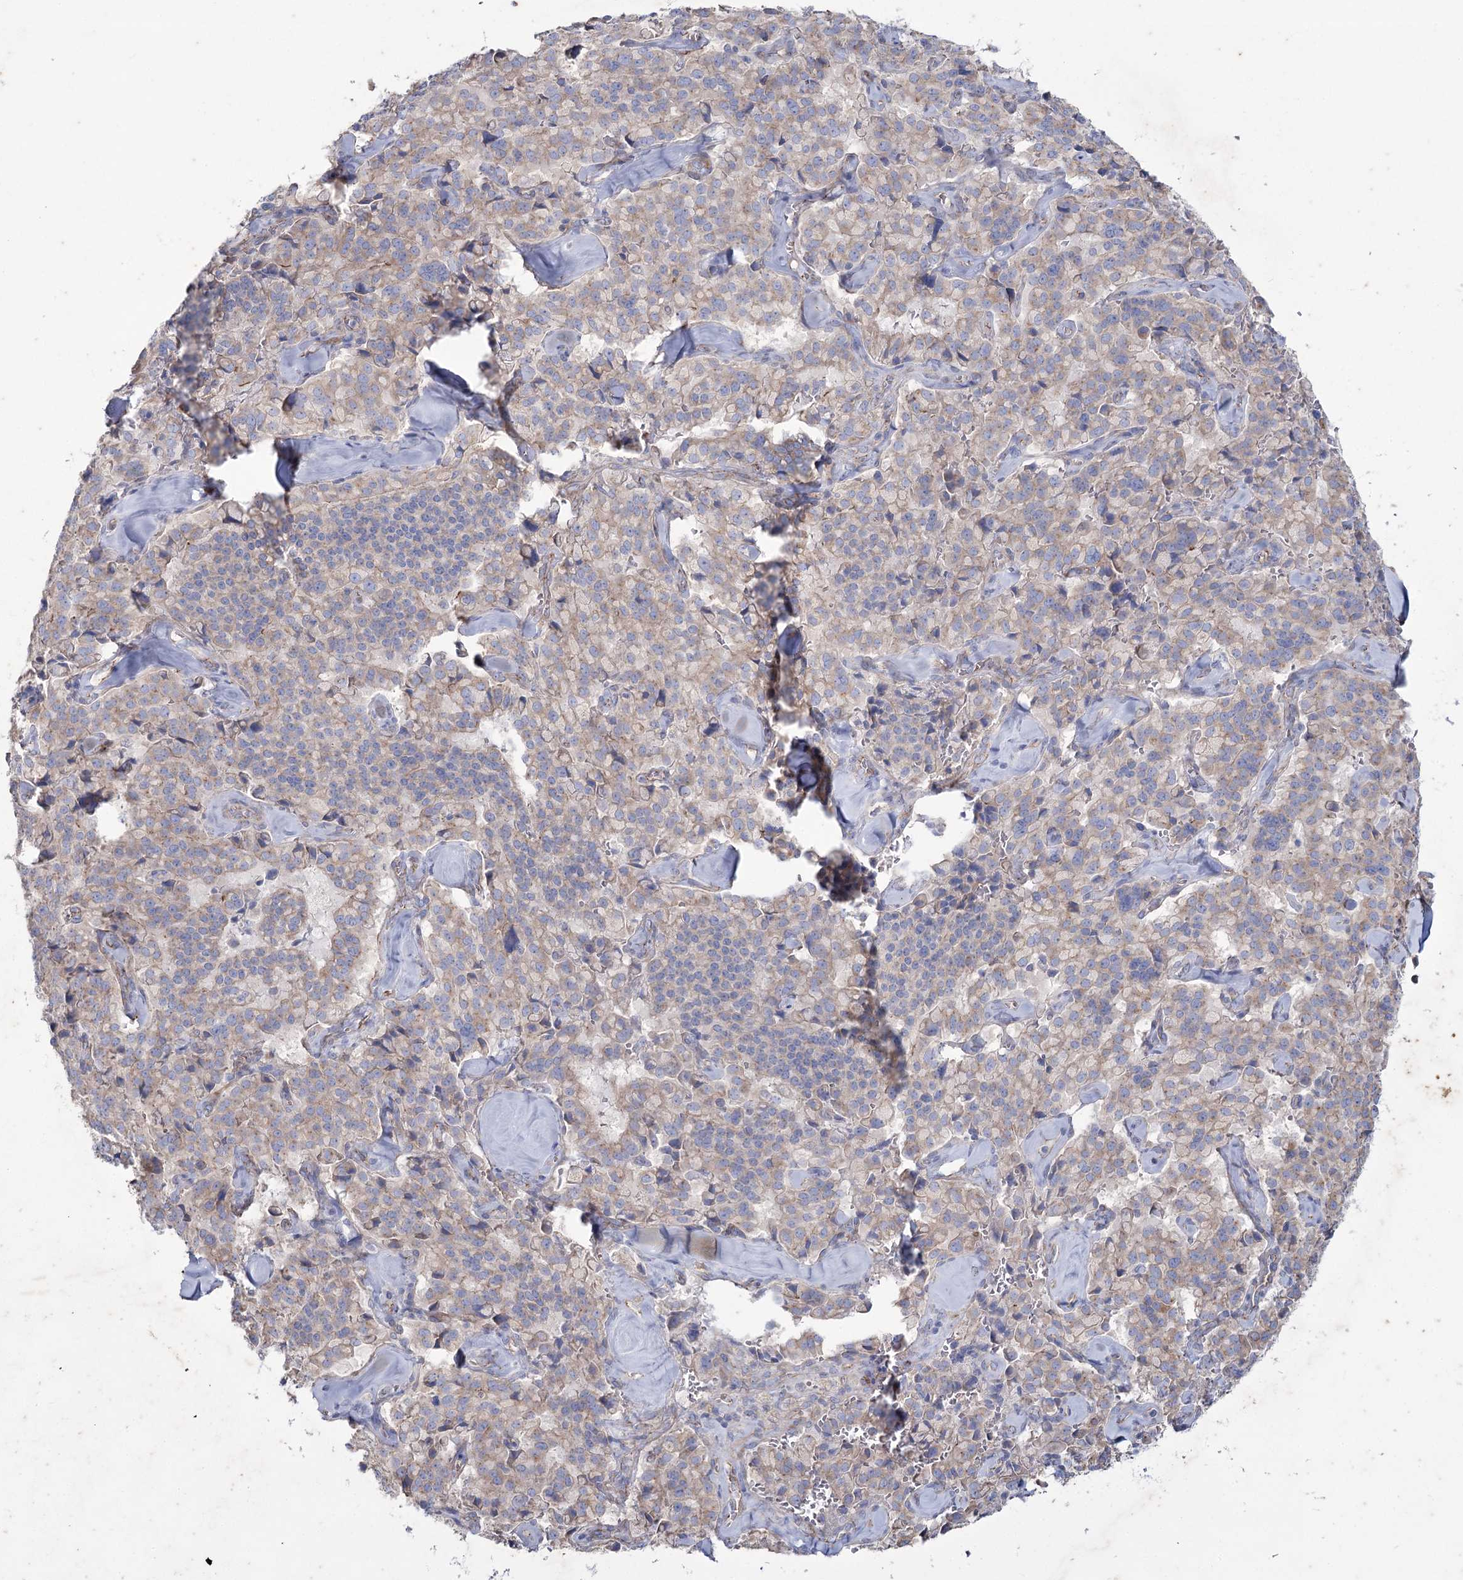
{"staining": {"intensity": "weak", "quantity": ">75%", "location": "cytoplasmic/membranous"}, "tissue": "pancreatic cancer", "cell_type": "Tumor cells", "image_type": "cancer", "snomed": [{"axis": "morphology", "description": "Adenocarcinoma, NOS"}, {"axis": "topography", "description": "Pancreas"}], "caption": "This is an image of immunohistochemistry (IHC) staining of pancreatic cancer (adenocarcinoma), which shows weak expression in the cytoplasmic/membranous of tumor cells.", "gene": "LDLRAD3", "patient": {"sex": "male", "age": 65}}